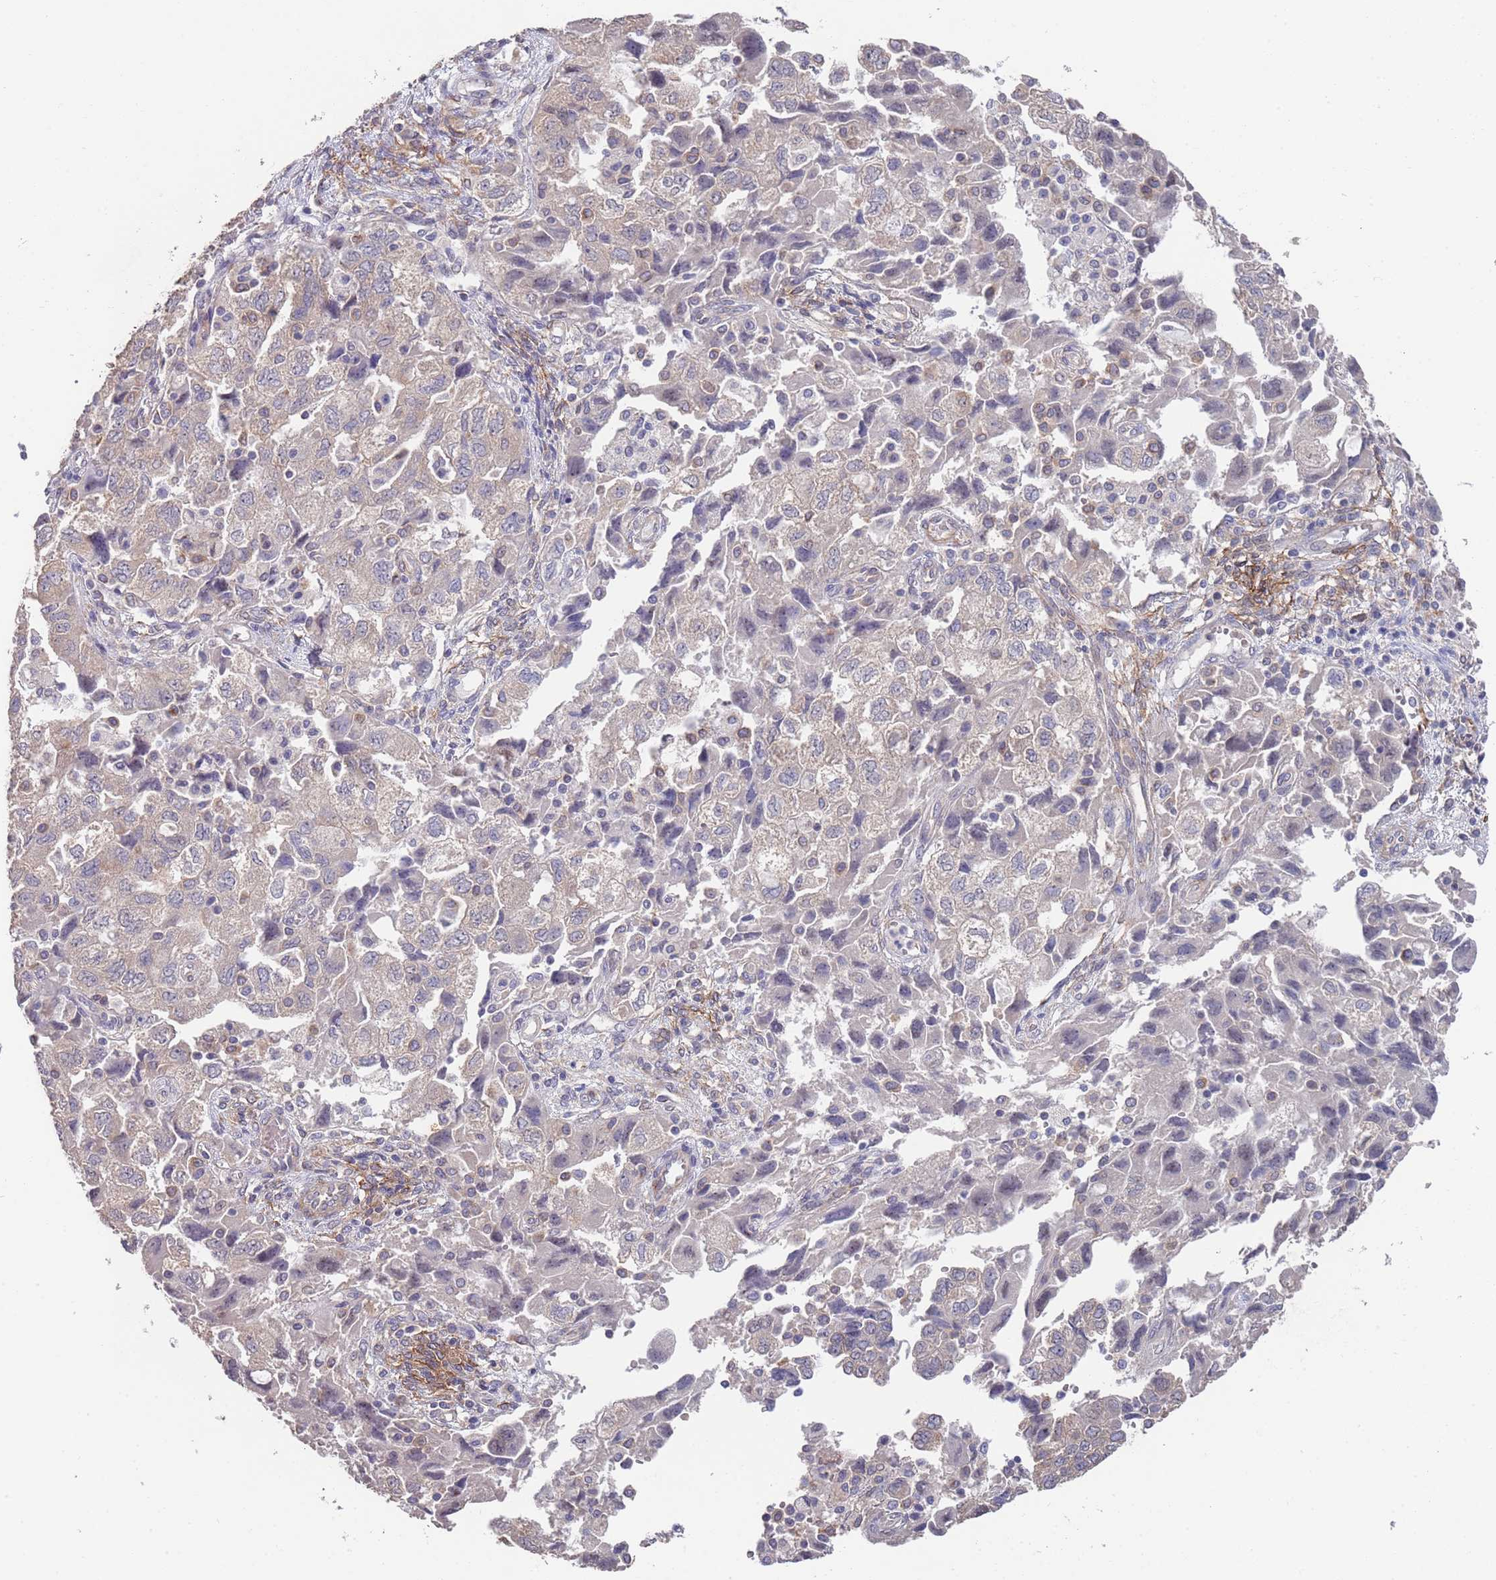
{"staining": {"intensity": "negative", "quantity": "none", "location": "none"}, "tissue": "ovarian cancer", "cell_type": "Tumor cells", "image_type": "cancer", "snomed": [{"axis": "morphology", "description": "Carcinoma, NOS"}, {"axis": "morphology", "description": "Cystadenocarcinoma, serous, NOS"}, {"axis": "topography", "description": "Ovary"}], "caption": "This photomicrograph is of carcinoma (ovarian) stained with immunohistochemistry to label a protein in brown with the nuclei are counter-stained blue. There is no positivity in tumor cells.", "gene": "ANK2", "patient": {"sex": "female", "age": 69}}